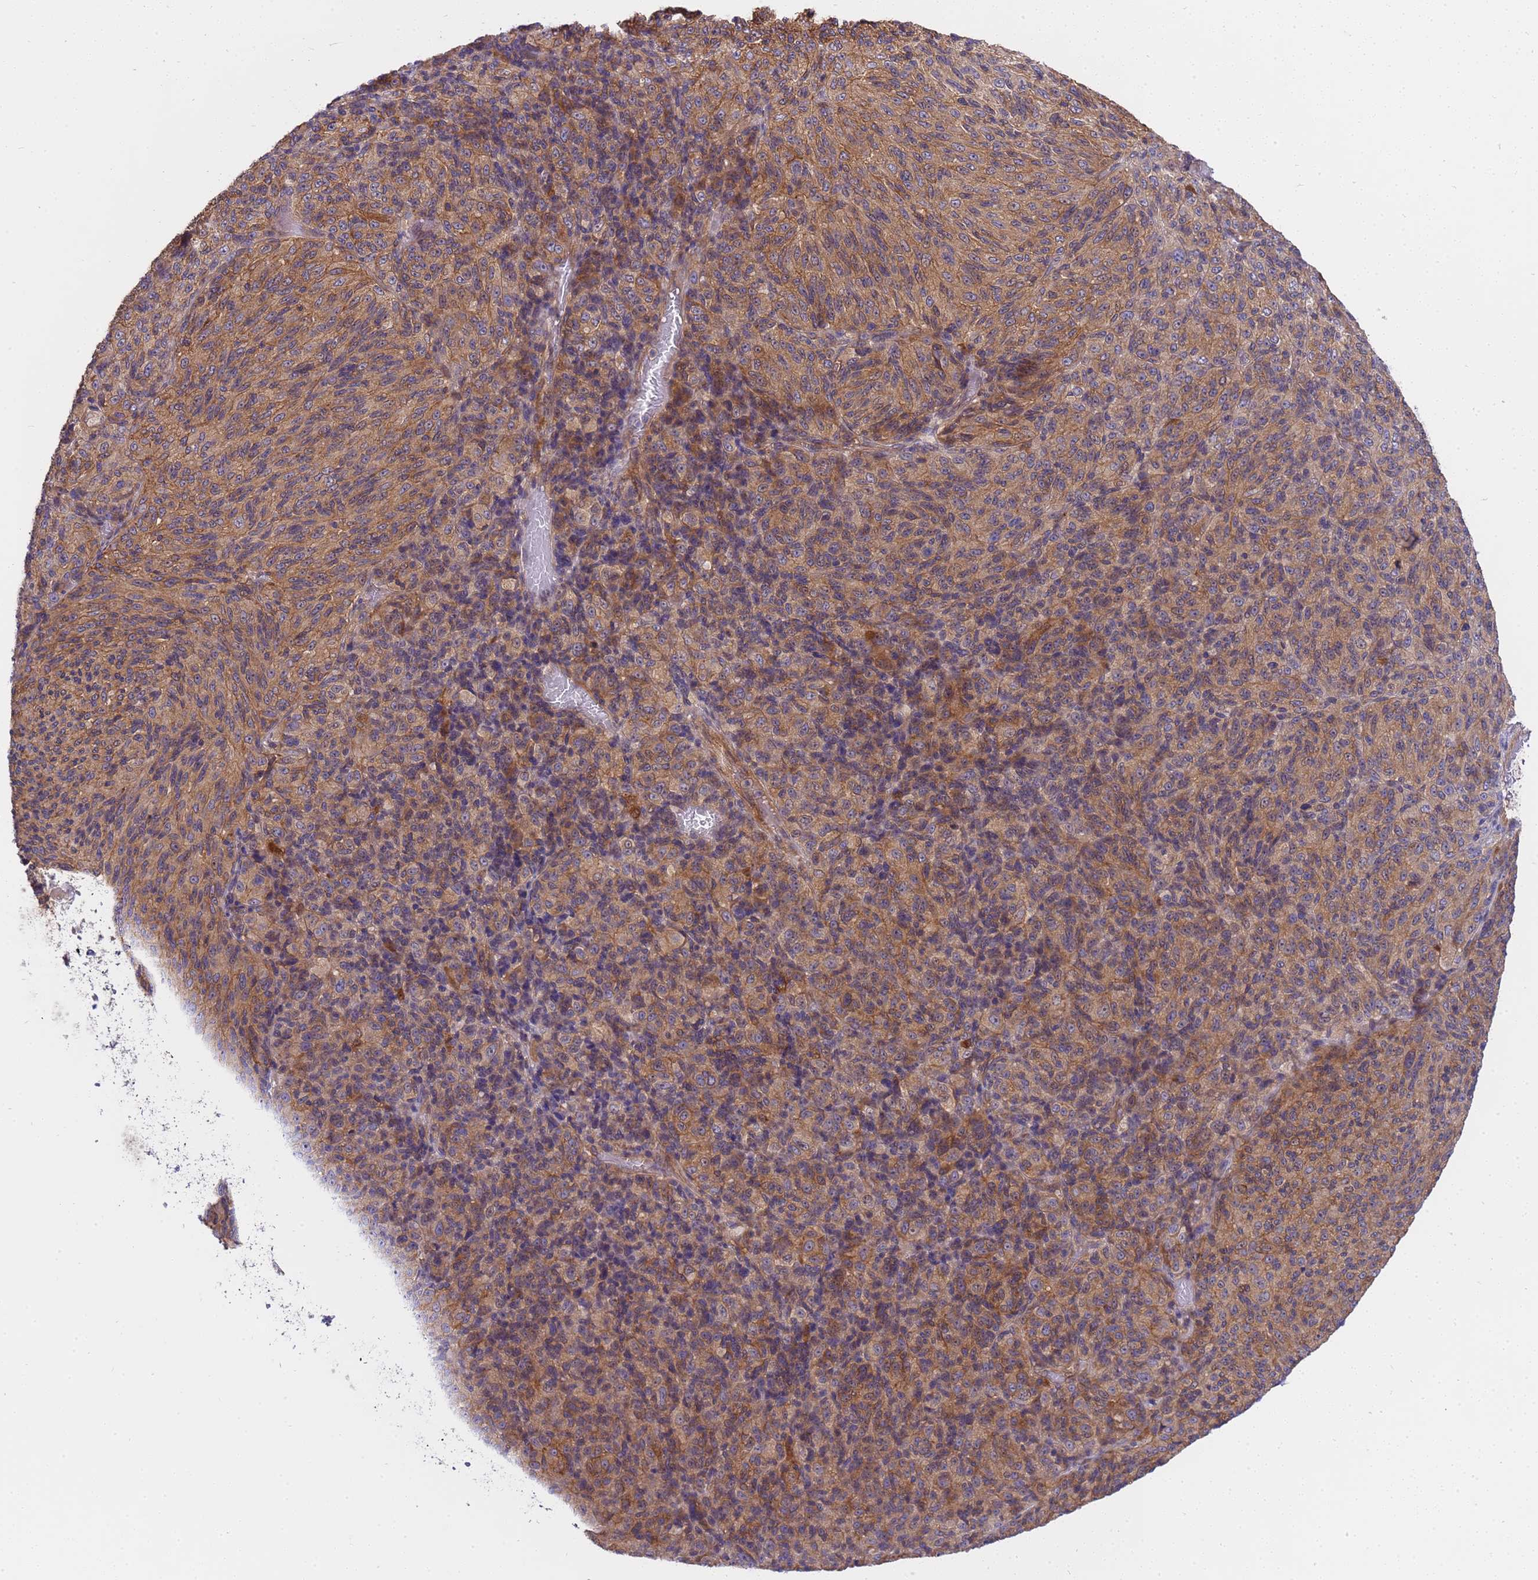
{"staining": {"intensity": "moderate", "quantity": ">75%", "location": "cytoplasmic/membranous"}, "tissue": "melanoma", "cell_type": "Tumor cells", "image_type": "cancer", "snomed": [{"axis": "morphology", "description": "Malignant melanoma, Metastatic site"}, {"axis": "topography", "description": "Brain"}], "caption": "Malignant melanoma (metastatic site) stained for a protein demonstrates moderate cytoplasmic/membranous positivity in tumor cells.", "gene": "SMCO3", "patient": {"sex": "female", "age": 56}}